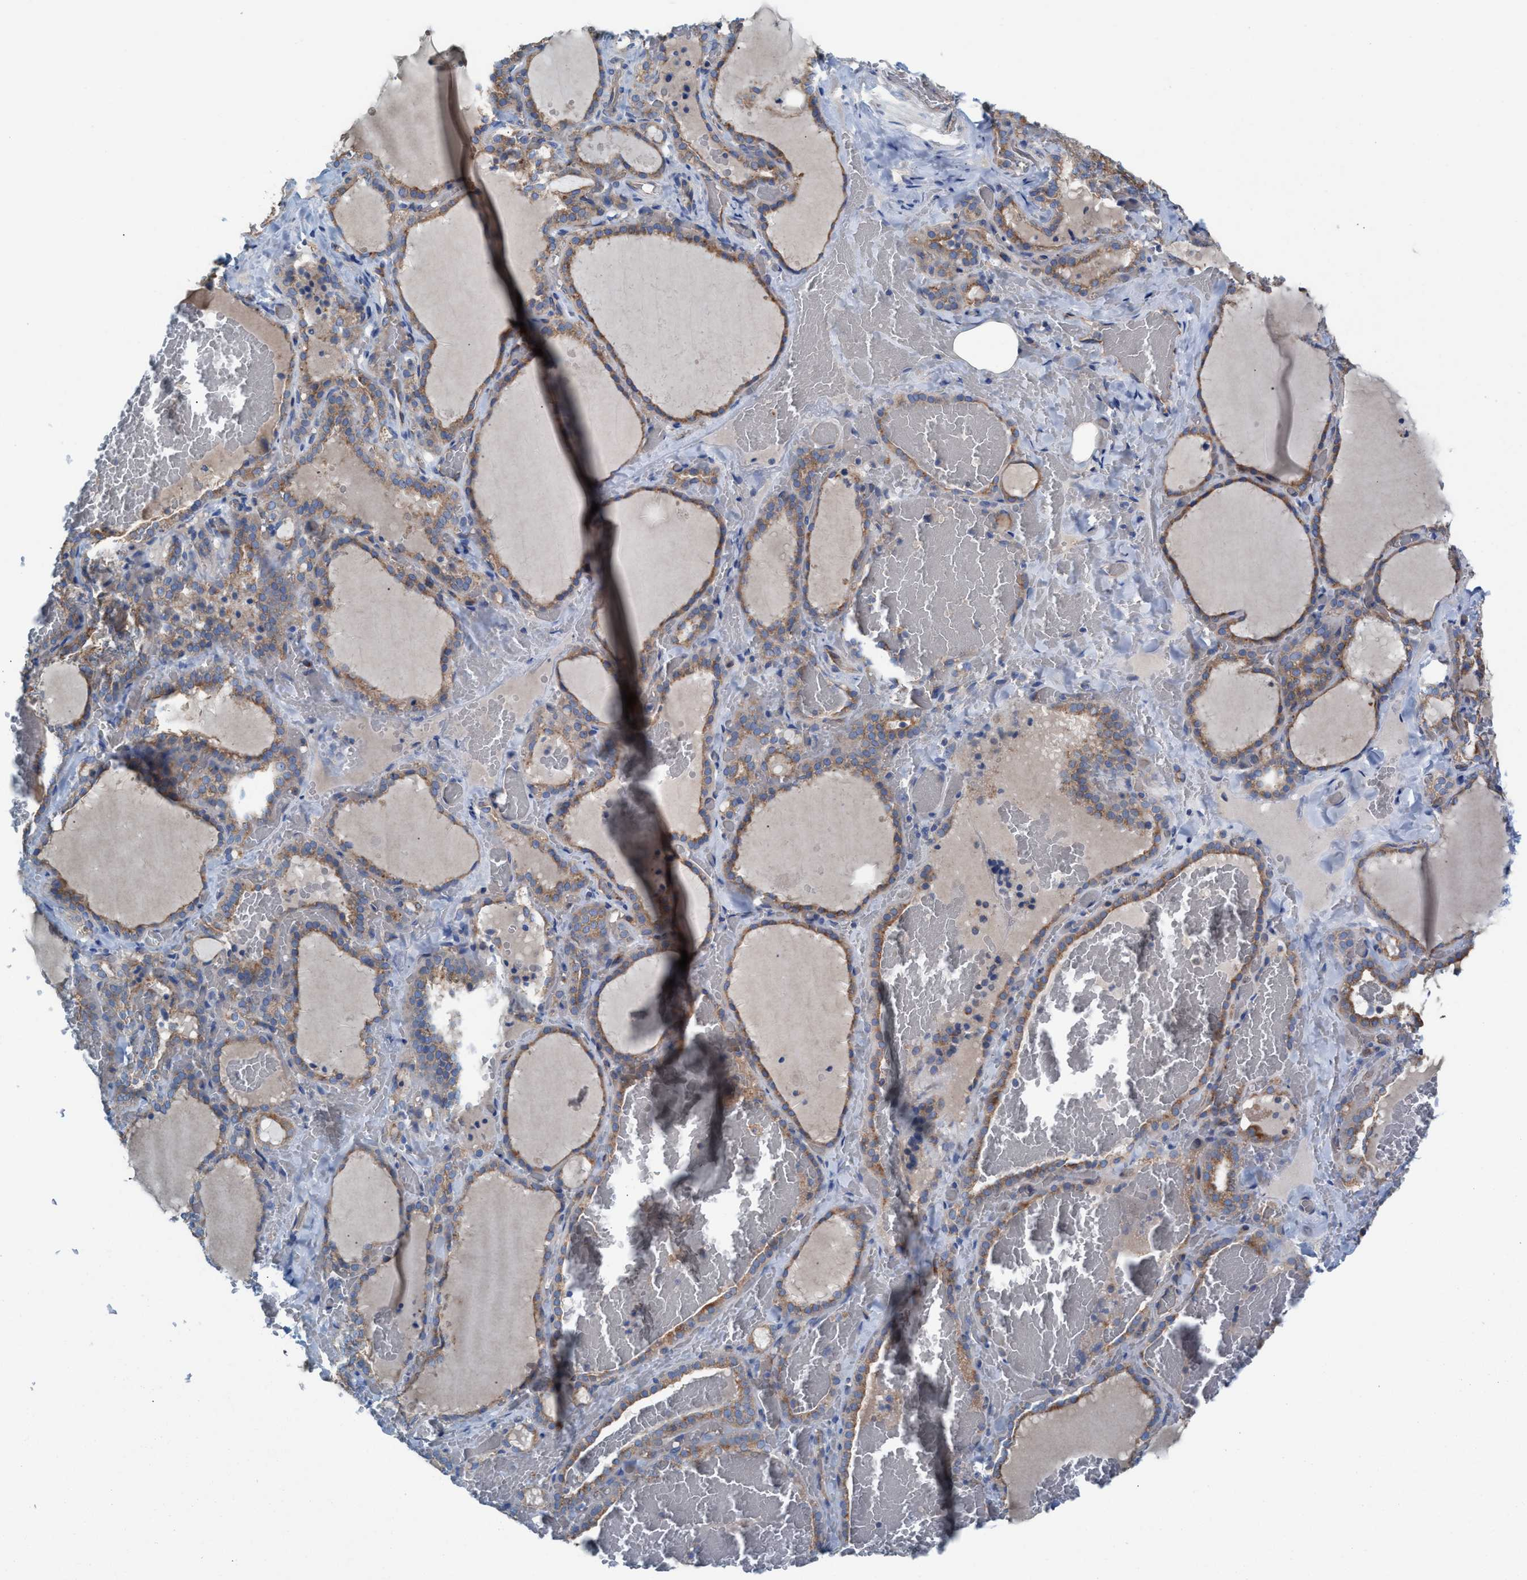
{"staining": {"intensity": "weak", "quantity": ">75%", "location": "cytoplasmic/membranous"}, "tissue": "thyroid gland", "cell_type": "Glandular cells", "image_type": "normal", "snomed": [{"axis": "morphology", "description": "Normal tissue, NOS"}, {"axis": "topography", "description": "Thyroid gland"}], "caption": "A high-resolution photomicrograph shows immunohistochemistry (IHC) staining of normal thyroid gland, which shows weak cytoplasmic/membranous expression in approximately >75% of glandular cells.", "gene": "NYAP1", "patient": {"sex": "female", "age": 22}}